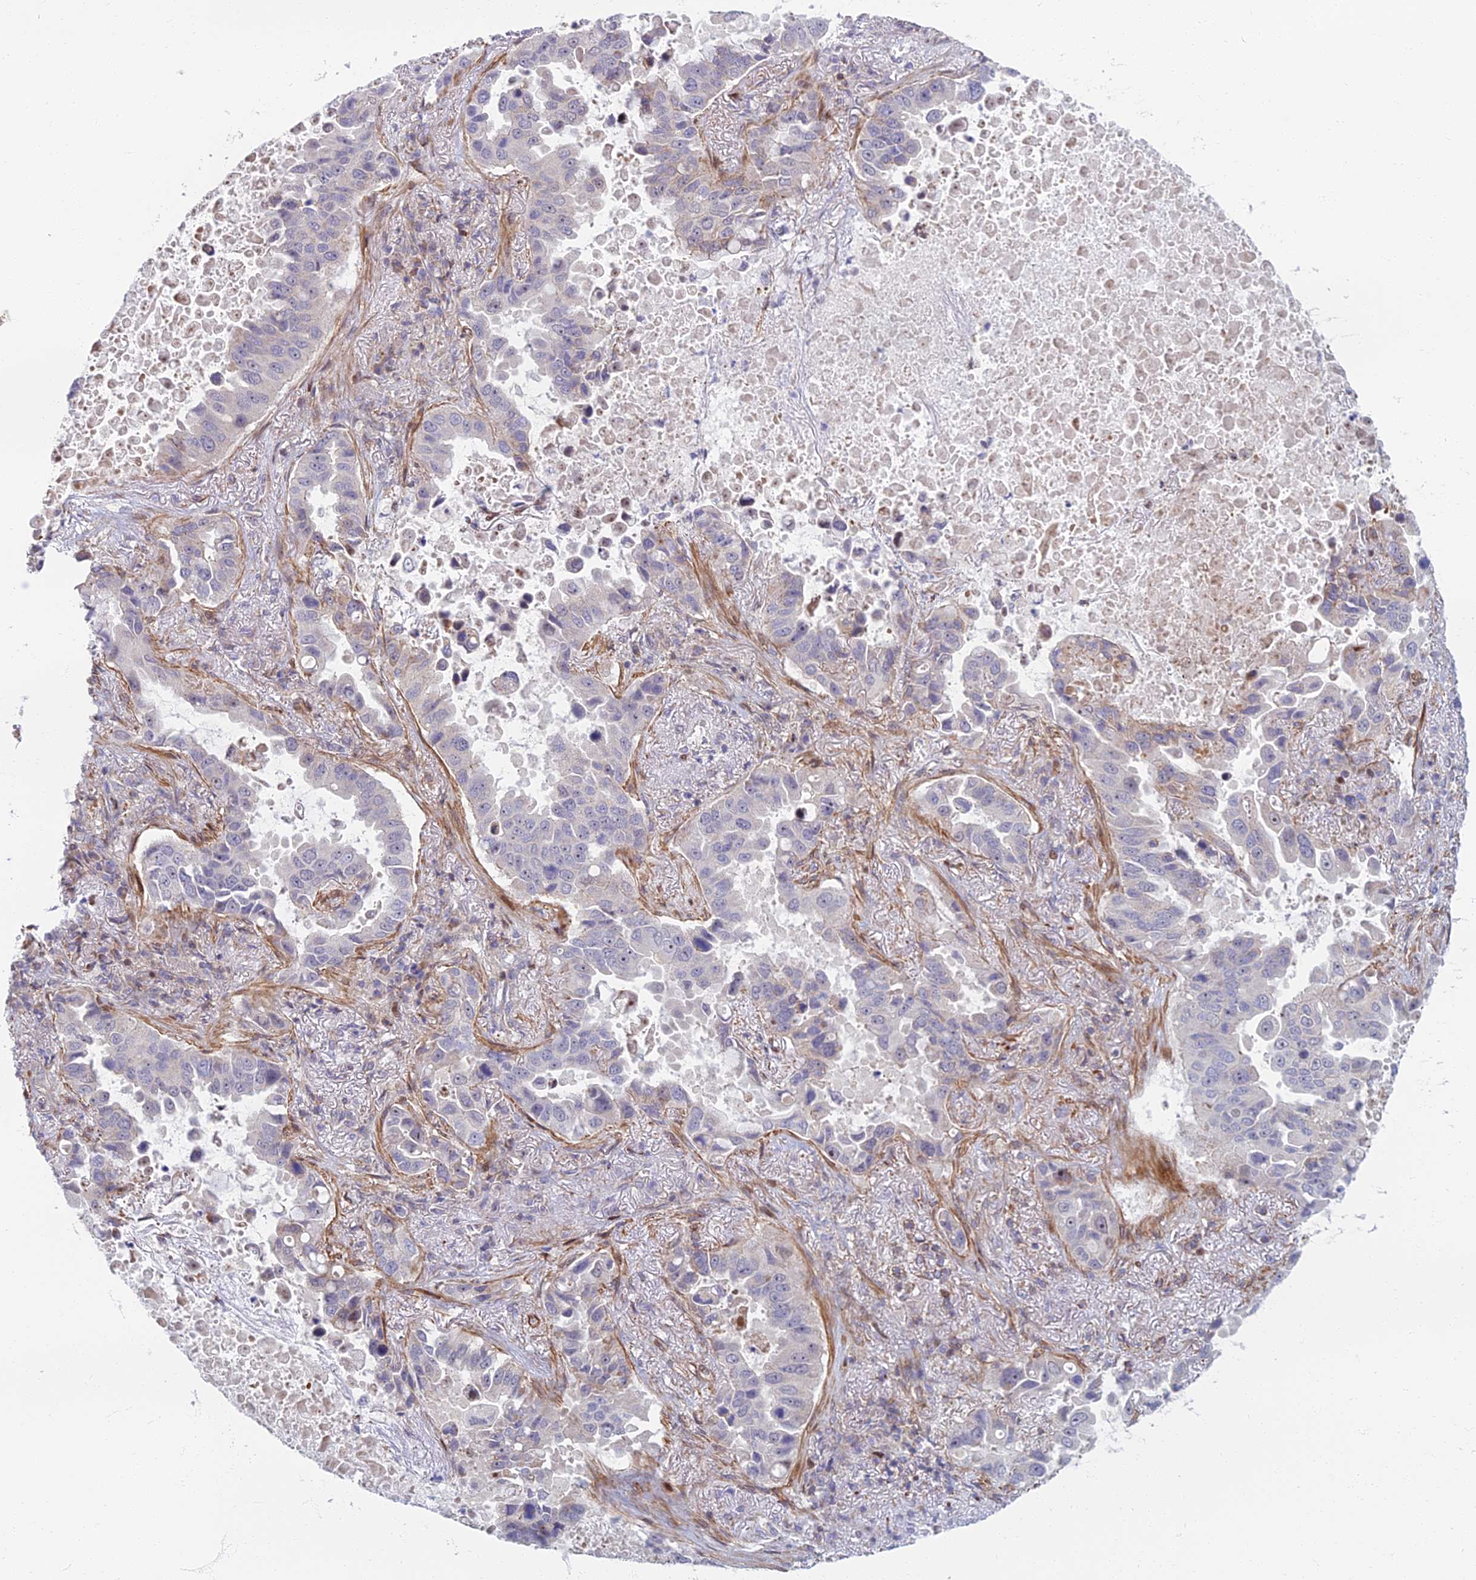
{"staining": {"intensity": "negative", "quantity": "none", "location": "none"}, "tissue": "lung cancer", "cell_type": "Tumor cells", "image_type": "cancer", "snomed": [{"axis": "morphology", "description": "Adenocarcinoma, NOS"}, {"axis": "topography", "description": "Lung"}], "caption": "A micrograph of lung cancer (adenocarcinoma) stained for a protein exhibits no brown staining in tumor cells. Brightfield microscopy of IHC stained with DAB (brown) and hematoxylin (blue), captured at high magnification.", "gene": "C15orf40", "patient": {"sex": "male", "age": 64}}